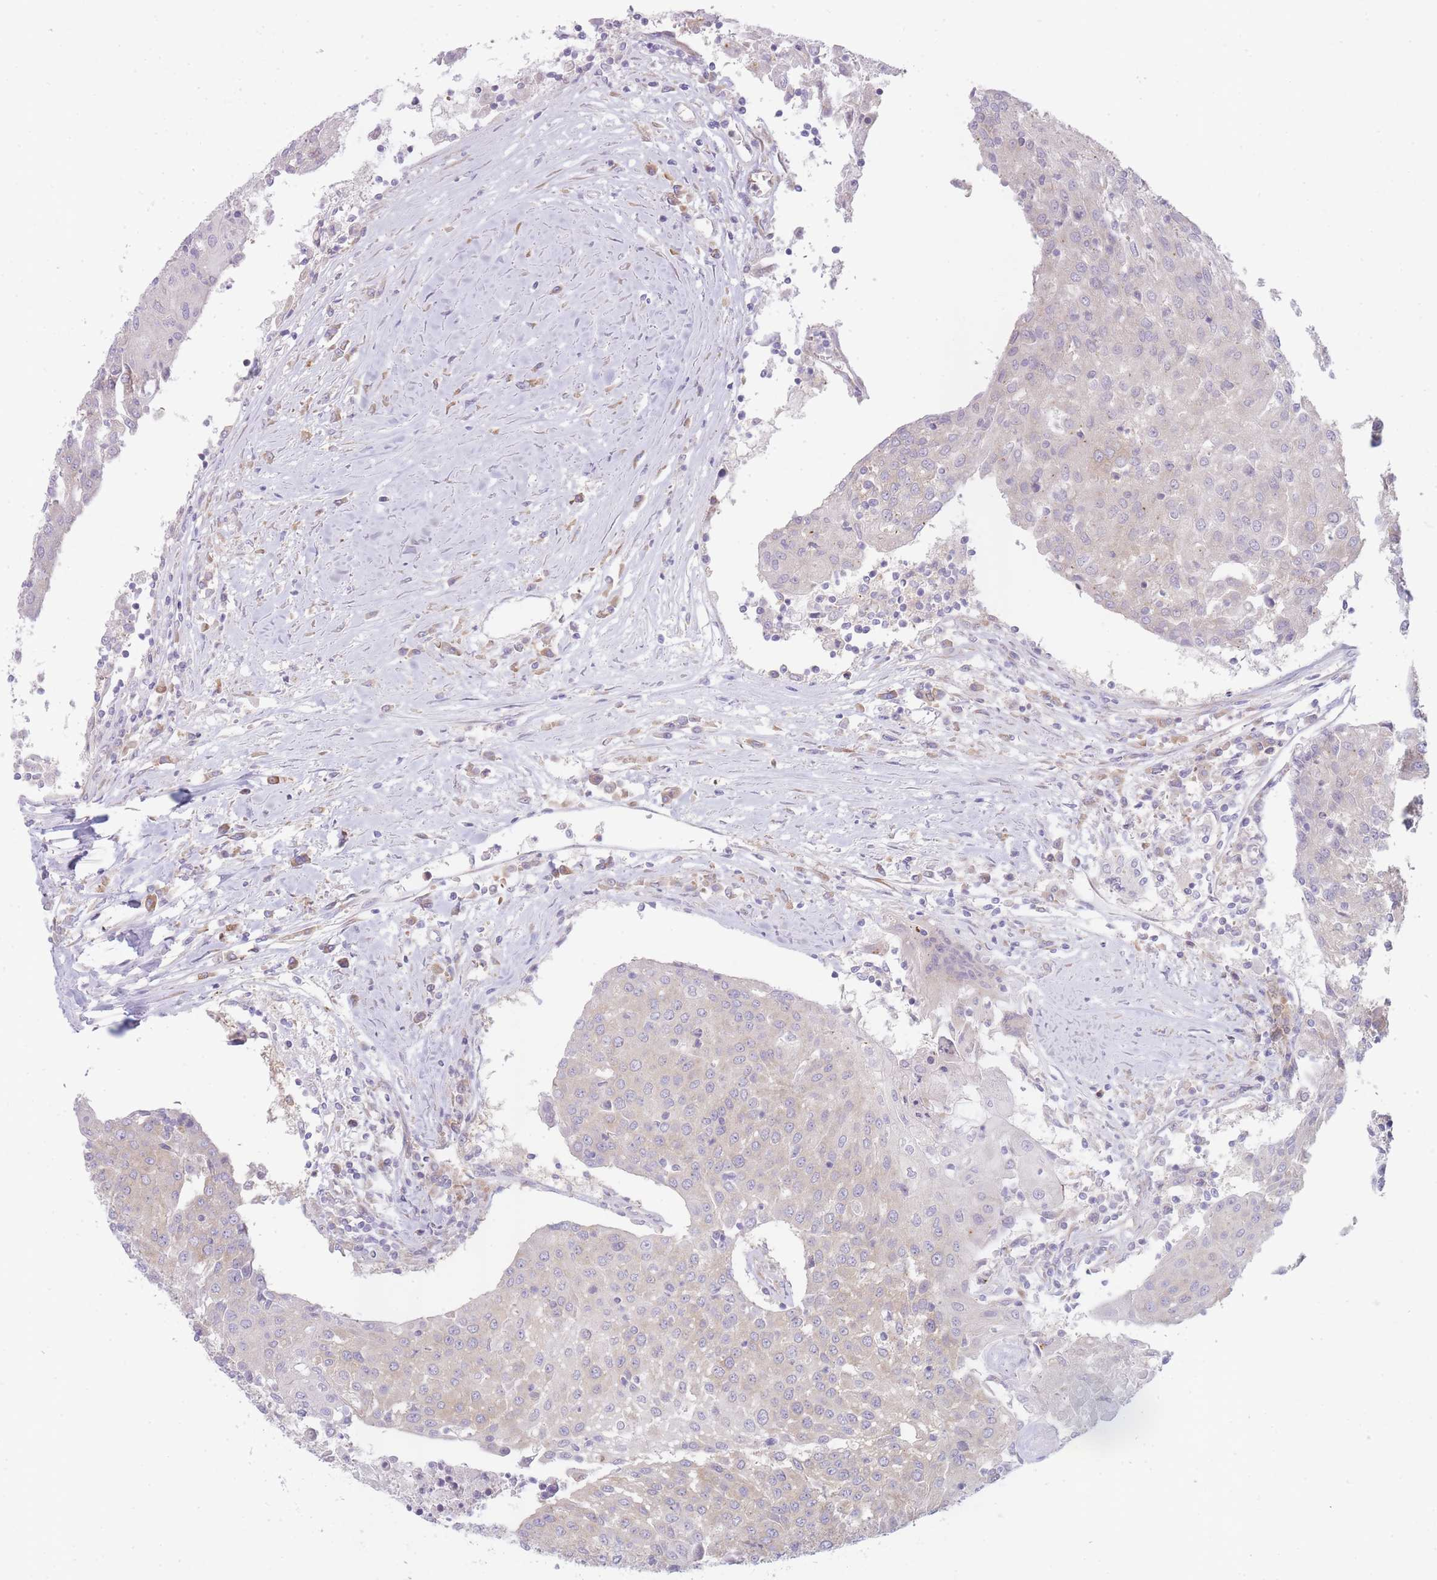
{"staining": {"intensity": "negative", "quantity": "none", "location": "none"}, "tissue": "urothelial cancer", "cell_type": "Tumor cells", "image_type": "cancer", "snomed": [{"axis": "morphology", "description": "Urothelial carcinoma, High grade"}, {"axis": "topography", "description": "Urinary bladder"}], "caption": "The immunohistochemistry (IHC) image has no significant positivity in tumor cells of urothelial cancer tissue. (Immunohistochemistry (ihc), brightfield microscopy, high magnification).", "gene": "OR5L2", "patient": {"sex": "female", "age": 85}}